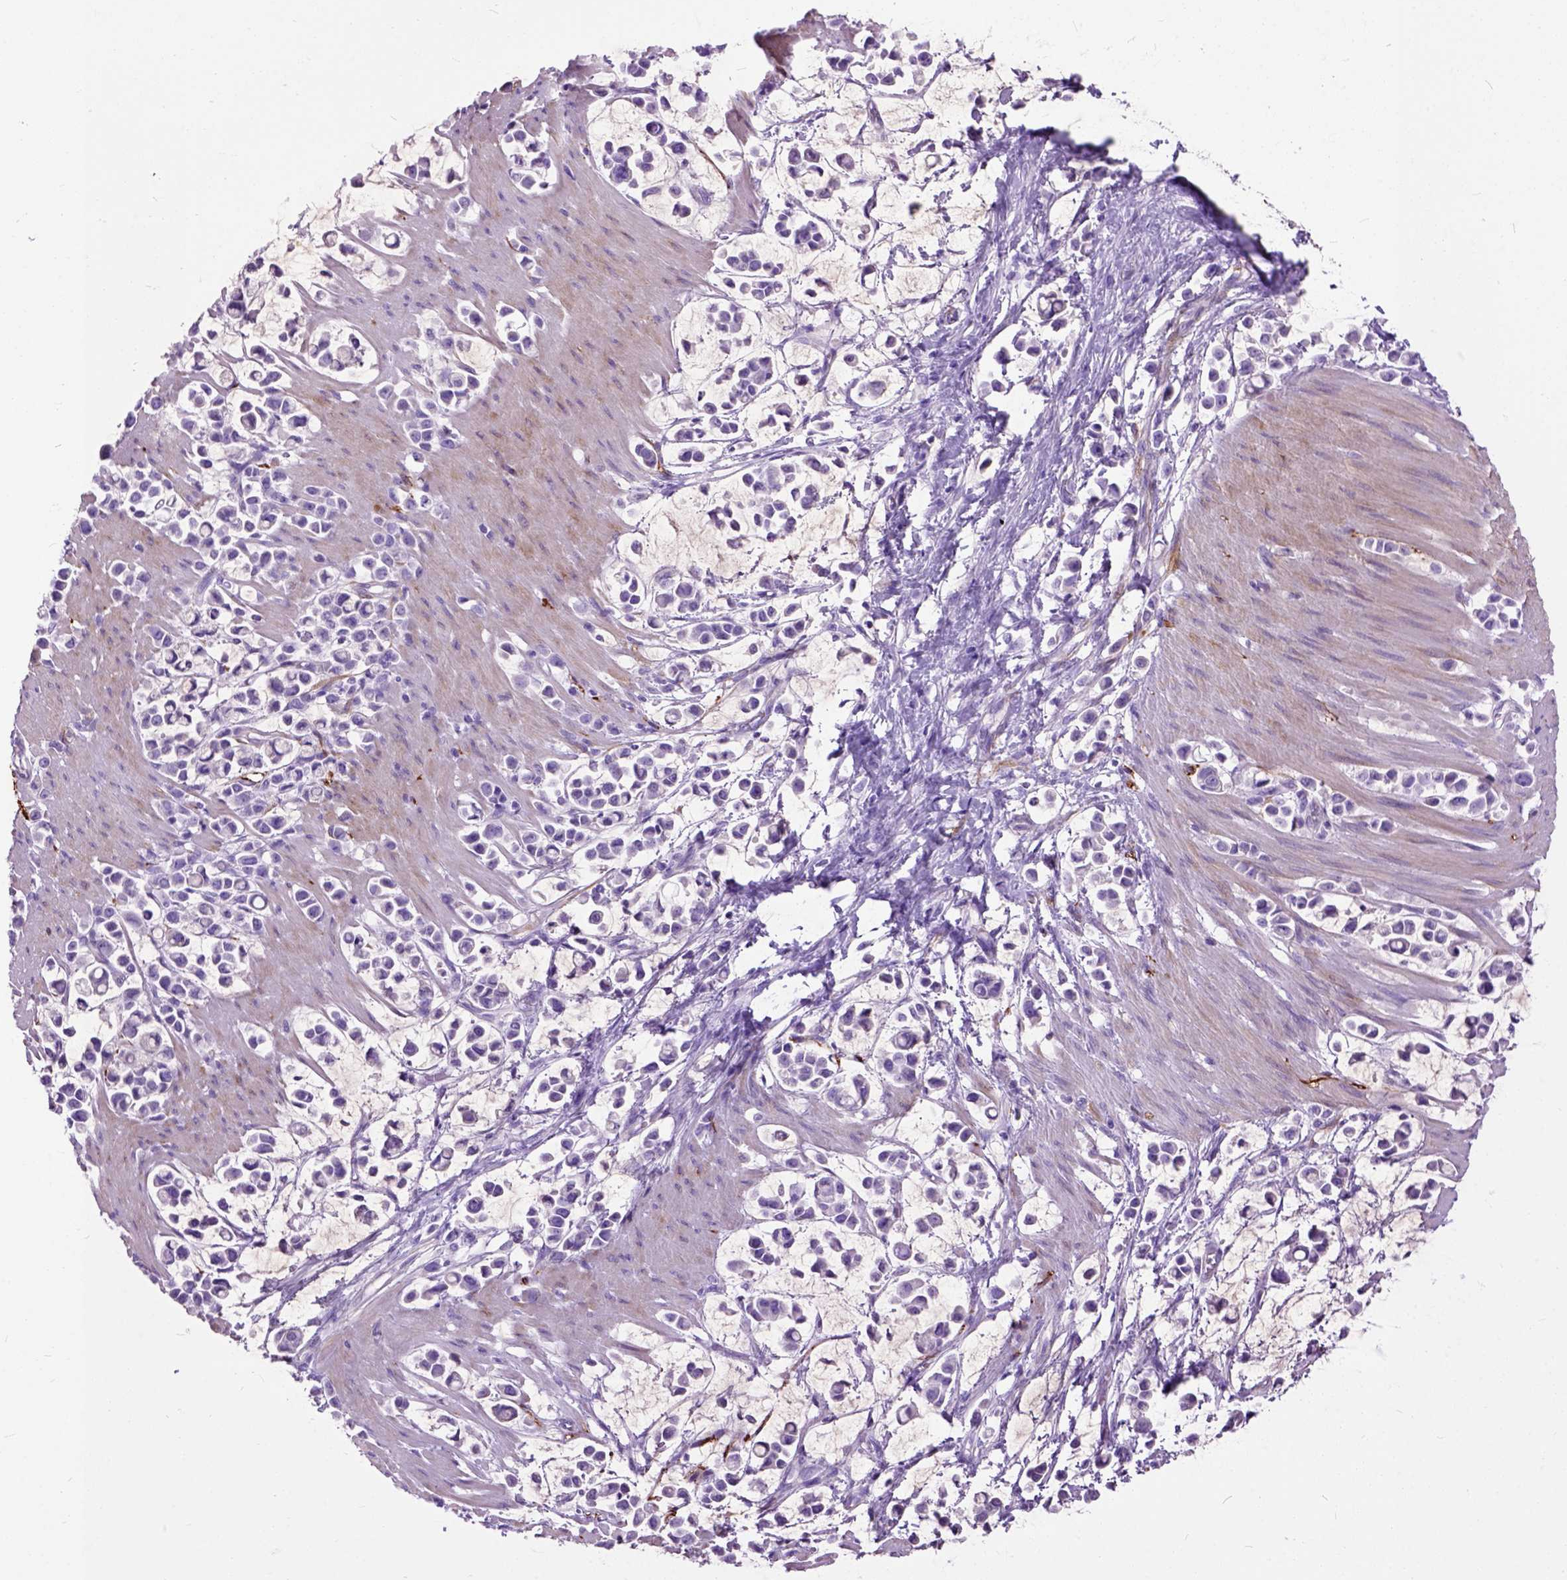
{"staining": {"intensity": "negative", "quantity": "none", "location": "none"}, "tissue": "stomach cancer", "cell_type": "Tumor cells", "image_type": "cancer", "snomed": [{"axis": "morphology", "description": "Adenocarcinoma, NOS"}, {"axis": "topography", "description": "Stomach"}], "caption": "Stomach cancer (adenocarcinoma) was stained to show a protein in brown. There is no significant positivity in tumor cells. (Stains: DAB (3,3'-diaminobenzidine) IHC with hematoxylin counter stain, Microscopy: brightfield microscopy at high magnification).", "gene": "MAPT", "patient": {"sex": "male", "age": 82}}